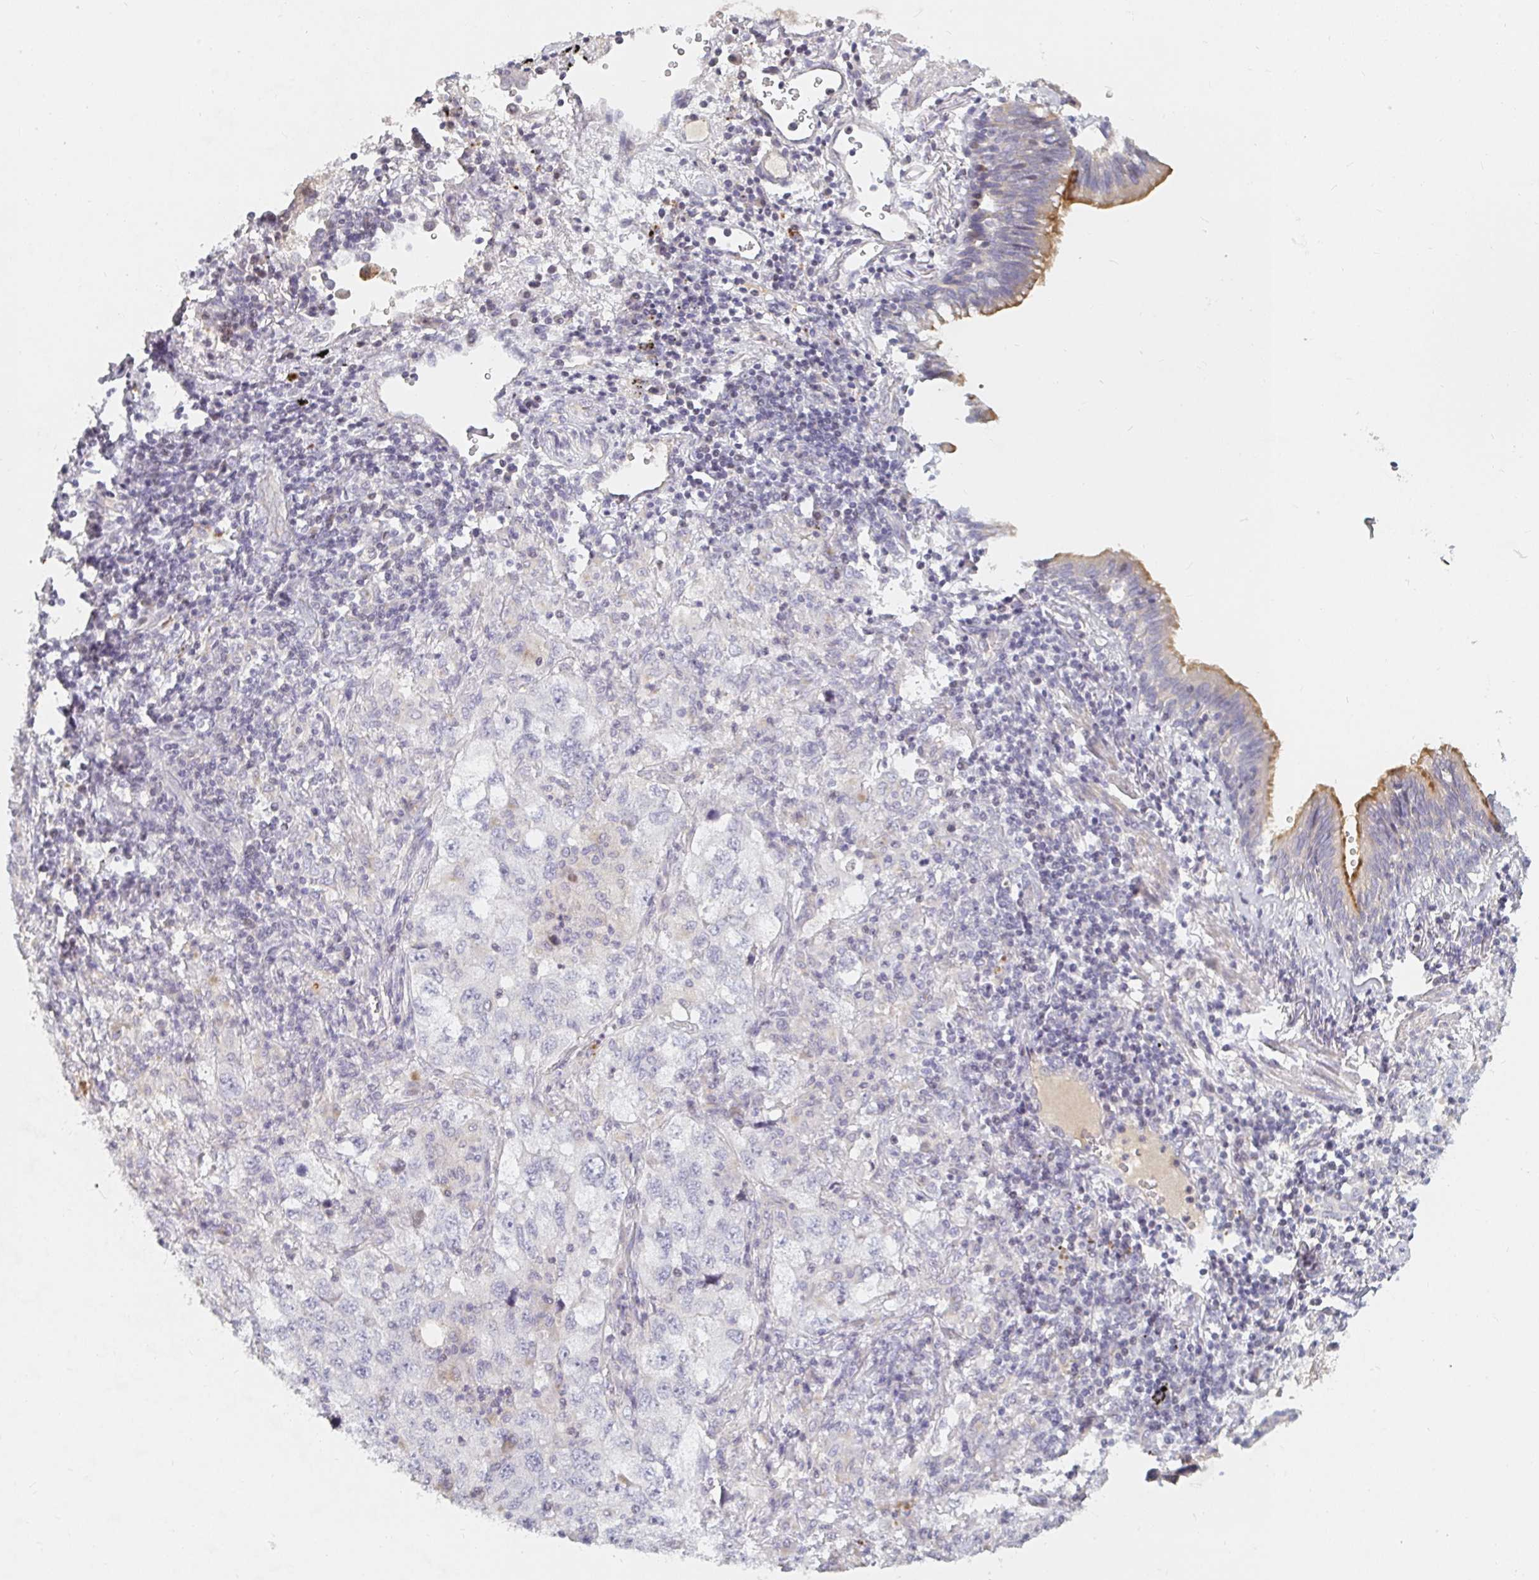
{"staining": {"intensity": "negative", "quantity": "none", "location": "none"}, "tissue": "lung cancer", "cell_type": "Tumor cells", "image_type": "cancer", "snomed": [{"axis": "morphology", "description": "Adenocarcinoma, NOS"}, {"axis": "topography", "description": "Lung"}], "caption": "An image of adenocarcinoma (lung) stained for a protein shows no brown staining in tumor cells.", "gene": "NME9", "patient": {"sex": "female", "age": 57}}